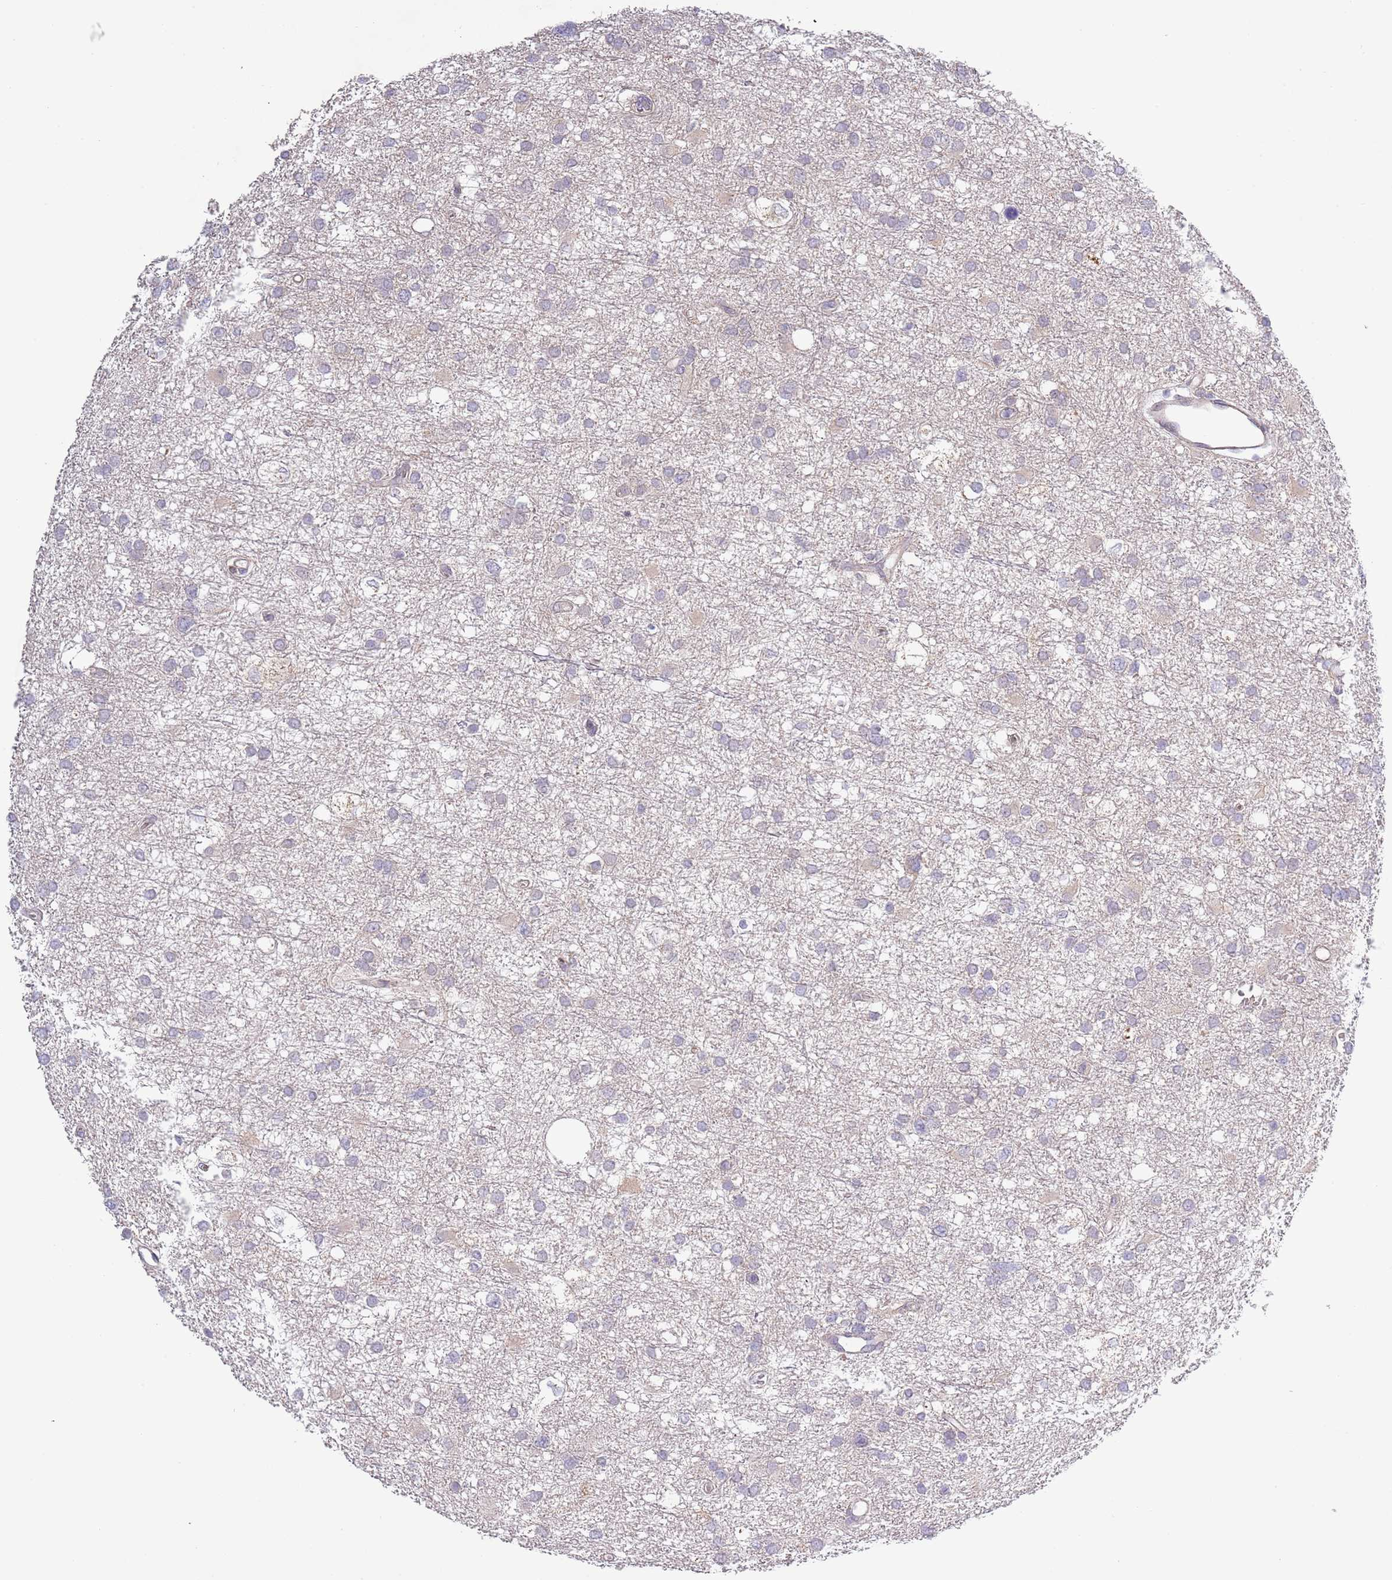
{"staining": {"intensity": "negative", "quantity": "none", "location": "none"}, "tissue": "glioma", "cell_type": "Tumor cells", "image_type": "cancer", "snomed": [{"axis": "morphology", "description": "Glioma, malignant, High grade"}, {"axis": "topography", "description": "Brain"}], "caption": "The image reveals no significant staining in tumor cells of glioma.", "gene": "LIPJ", "patient": {"sex": "male", "age": 61}}